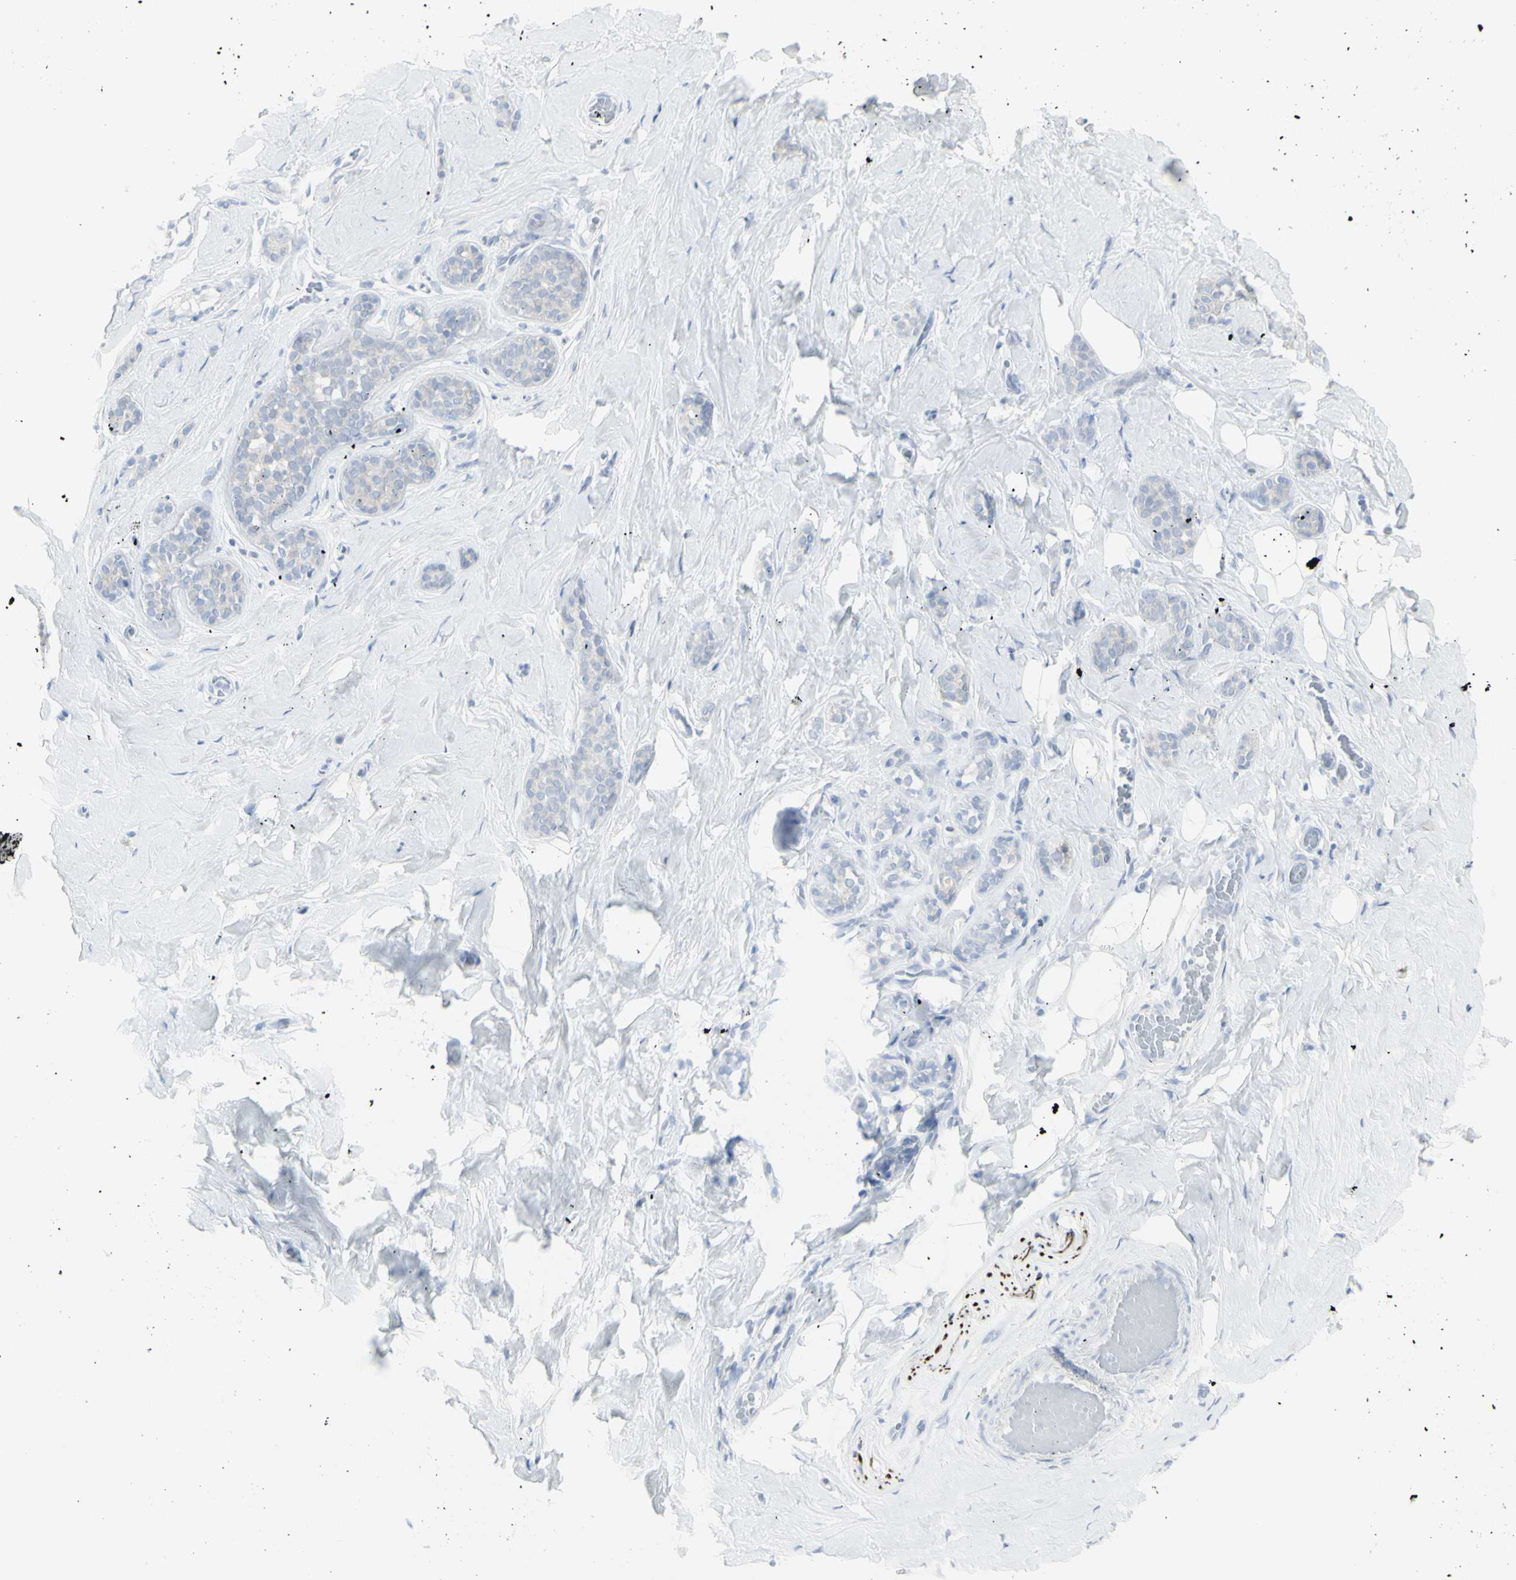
{"staining": {"intensity": "negative", "quantity": "none", "location": "none"}, "tissue": "breast", "cell_type": "Adipocytes", "image_type": "normal", "snomed": [{"axis": "morphology", "description": "Normal tissue, NOS"}, {"axis": "topography", "description": "Breast"}], "caption": "Adipocytes are negative for protein expression in unremarkable human breast. (Brightfield microscopy of DAB (3,3'-diaminobenzidine) immunohistochemistry (IHC) at high magnification).", "gene": "ENSG00000198211", "patient": {"sex": "female", "age": 75}}